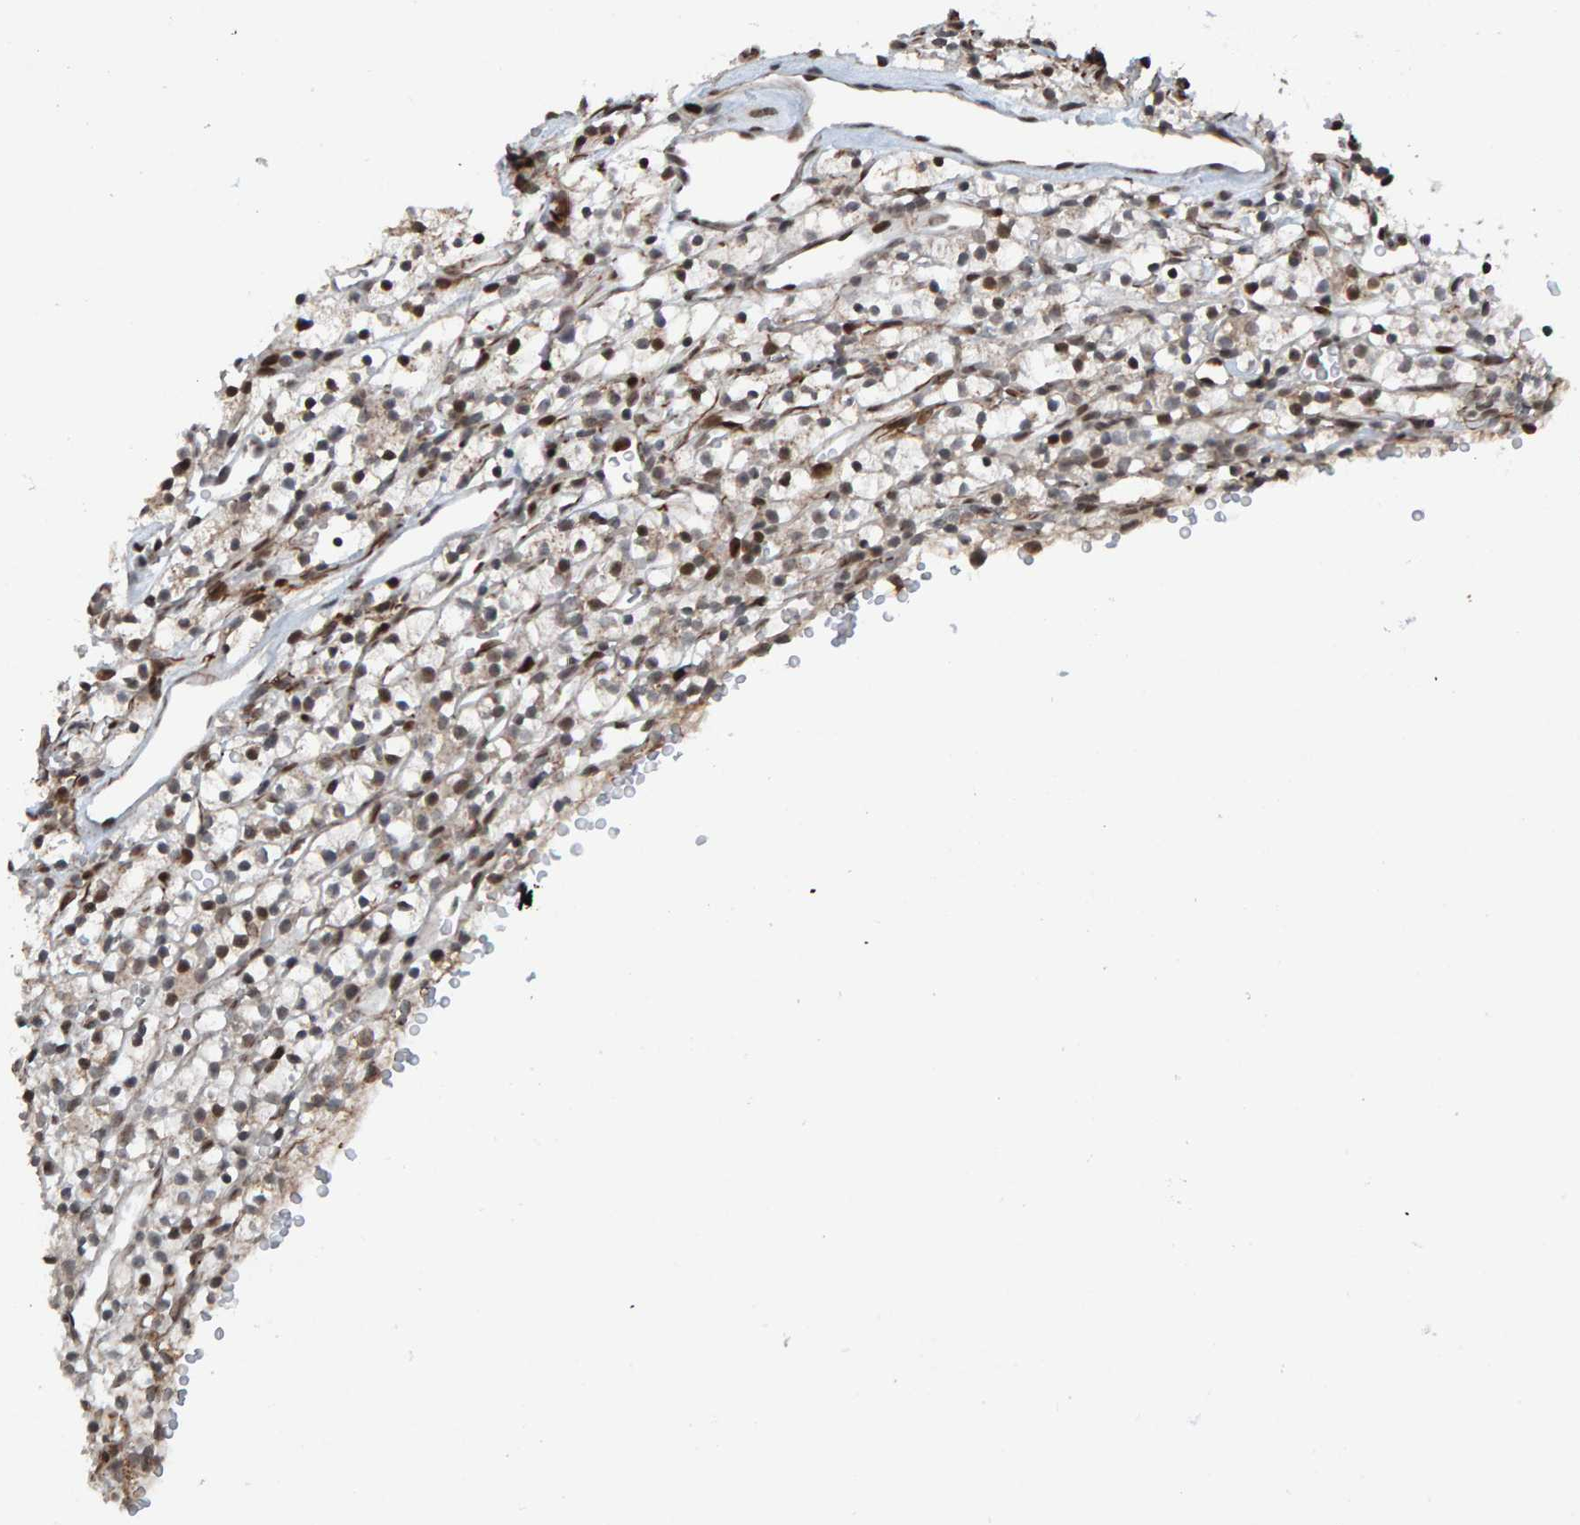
{"staining": {"intensity": "moderate", "quantity": ">75%", "location": "cytoplasmic/membranous,nuclear"}, "tissue": "renal cancer", "cell_type": "Tumor cells", "image_type": "cancer", "snomed": [{"axis": "morphology", "description": "Adenocarcinoma, NOS"}, {"axis": "topography", "description": "Kidney"}], "caption": "The photomicrograph exhibits a brown stain indicating the presence of a protein in the cytoplasmic/membranous and nuclear of tumor cells in renal adenocarcinoma. The protein of interest is shown in brown color, while the nuclei are stained blue.", "gene": "ZNF366", "patient": {"sex": "female", "age": 57}}